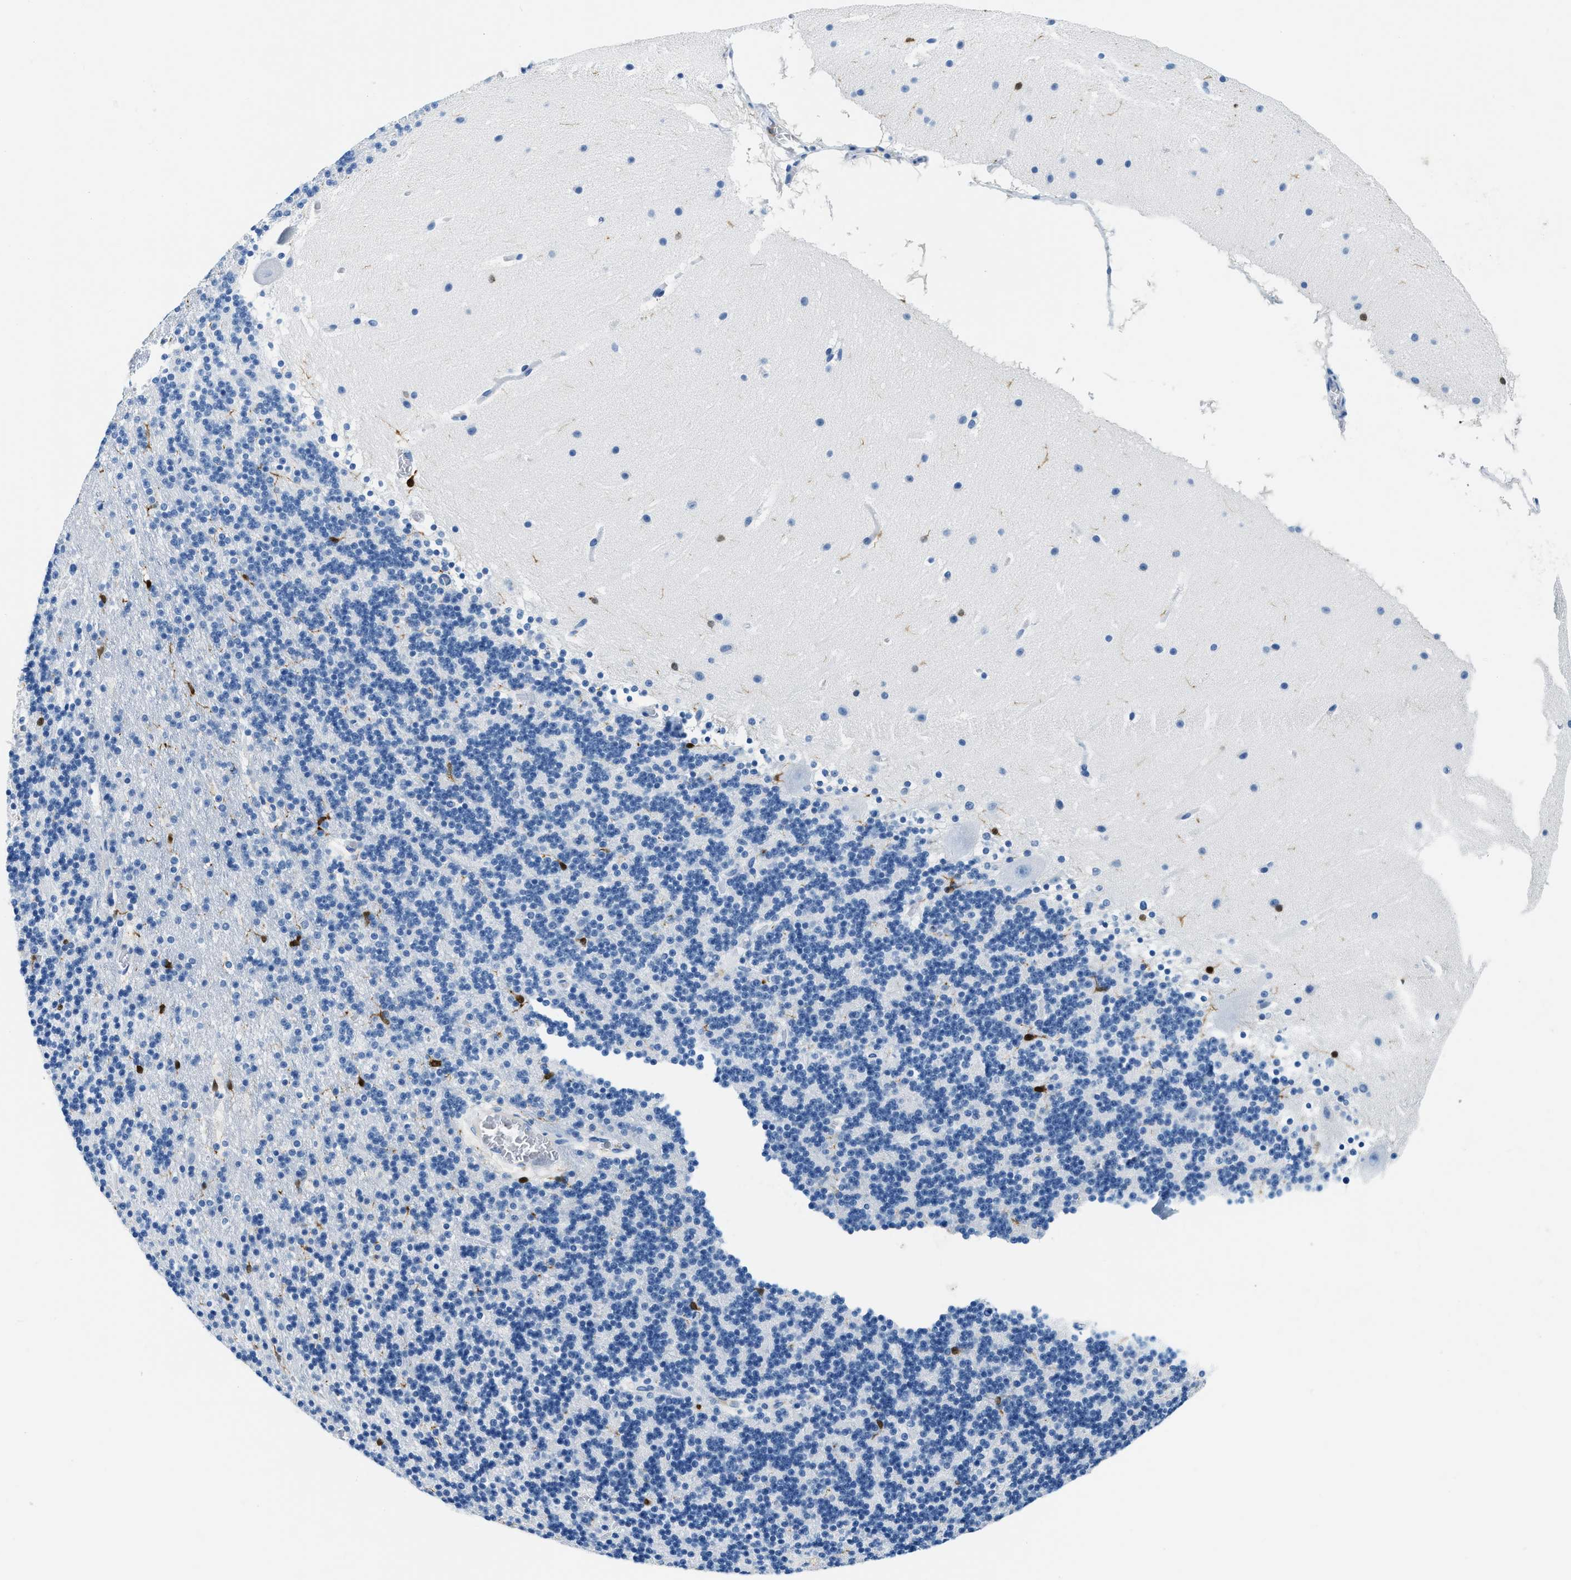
{"staining": {"intensity": "negative", "quantity": "none", "location": "none"}, "tissue": "cerebellum", "cell_type": "Cells in granular layer", "image_type": "normal", "snomed": [{"axis": "morphology", "description": "Normal tissue, NOS"}, {"axis": "topography", "description": "Cerebellum"}], "caption": "There is no significant expression in cells in granular layer of cerebellum. (Stains: DAB (3,3'-diaminobenzidine) IHC with hematoxylin counter stain, Microscopy: brightfield microscopy at high magnification).", "gene": "CAPG", "patient": {"sex": "male", "age": 45}}